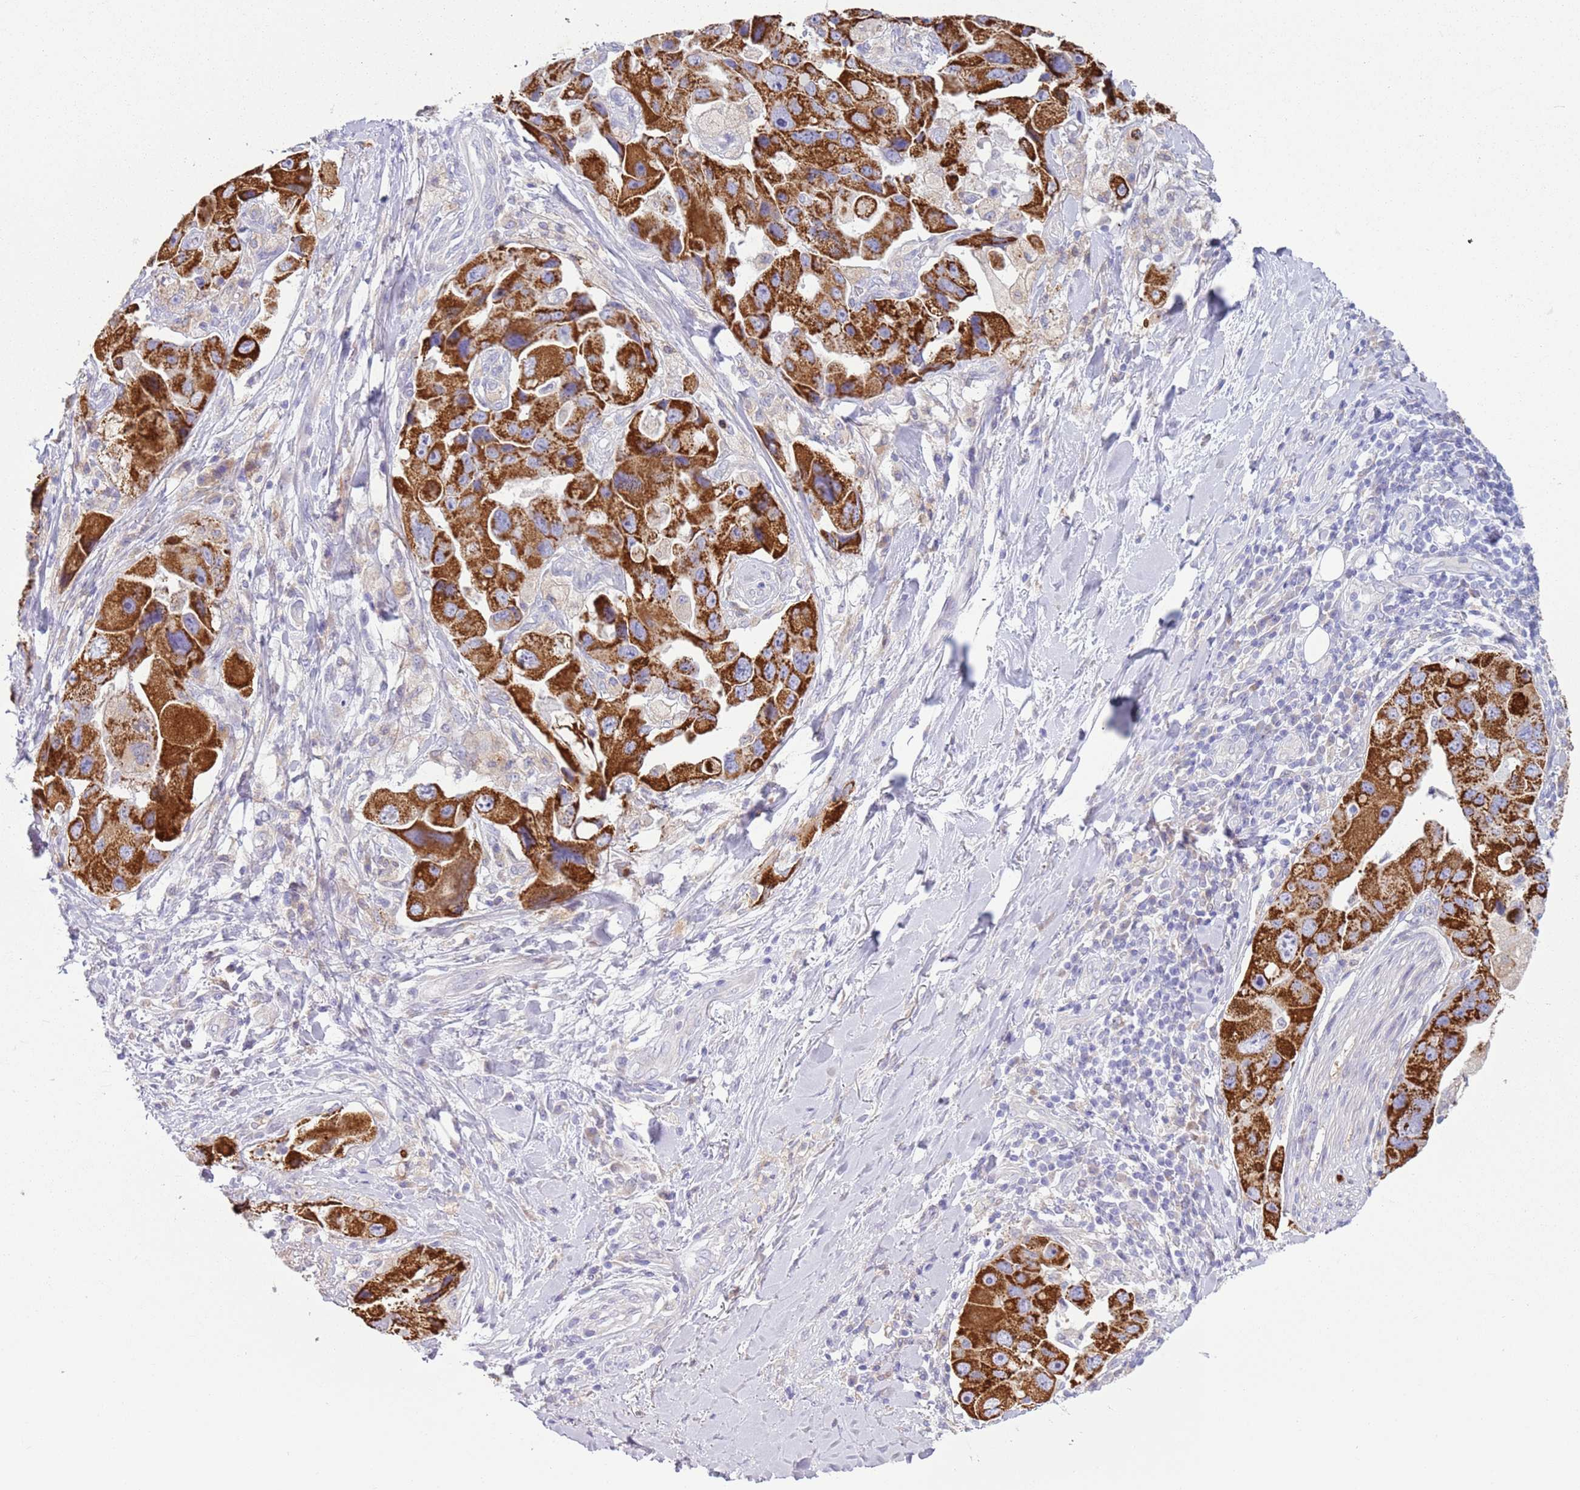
{"staining": {"intensity": "strong", "quantity": ">75%", "location": "cytoplasmic/membranous"}, "tissue": "lung cancer", "cell_type": "Tumor cells", "image_type": "cancer", "snomed": [{"axis": "morphology", "description": "Adenocarcinoma, NOS"}, {"axis": "topography", "description": "Lung"}], "caption": "High-magnification brightfield microscopy of adenocarcinoma (lung) stained with DAB (3,3'-diaminobenzidine) (brown) and counterstained with hematoxylin (blue). tumor cells exhibit strong cytoplasmic/membranous staining is present in about>75% of cells.", "gene": "OAF", "patient": {"sex": "female", "age": 54}}